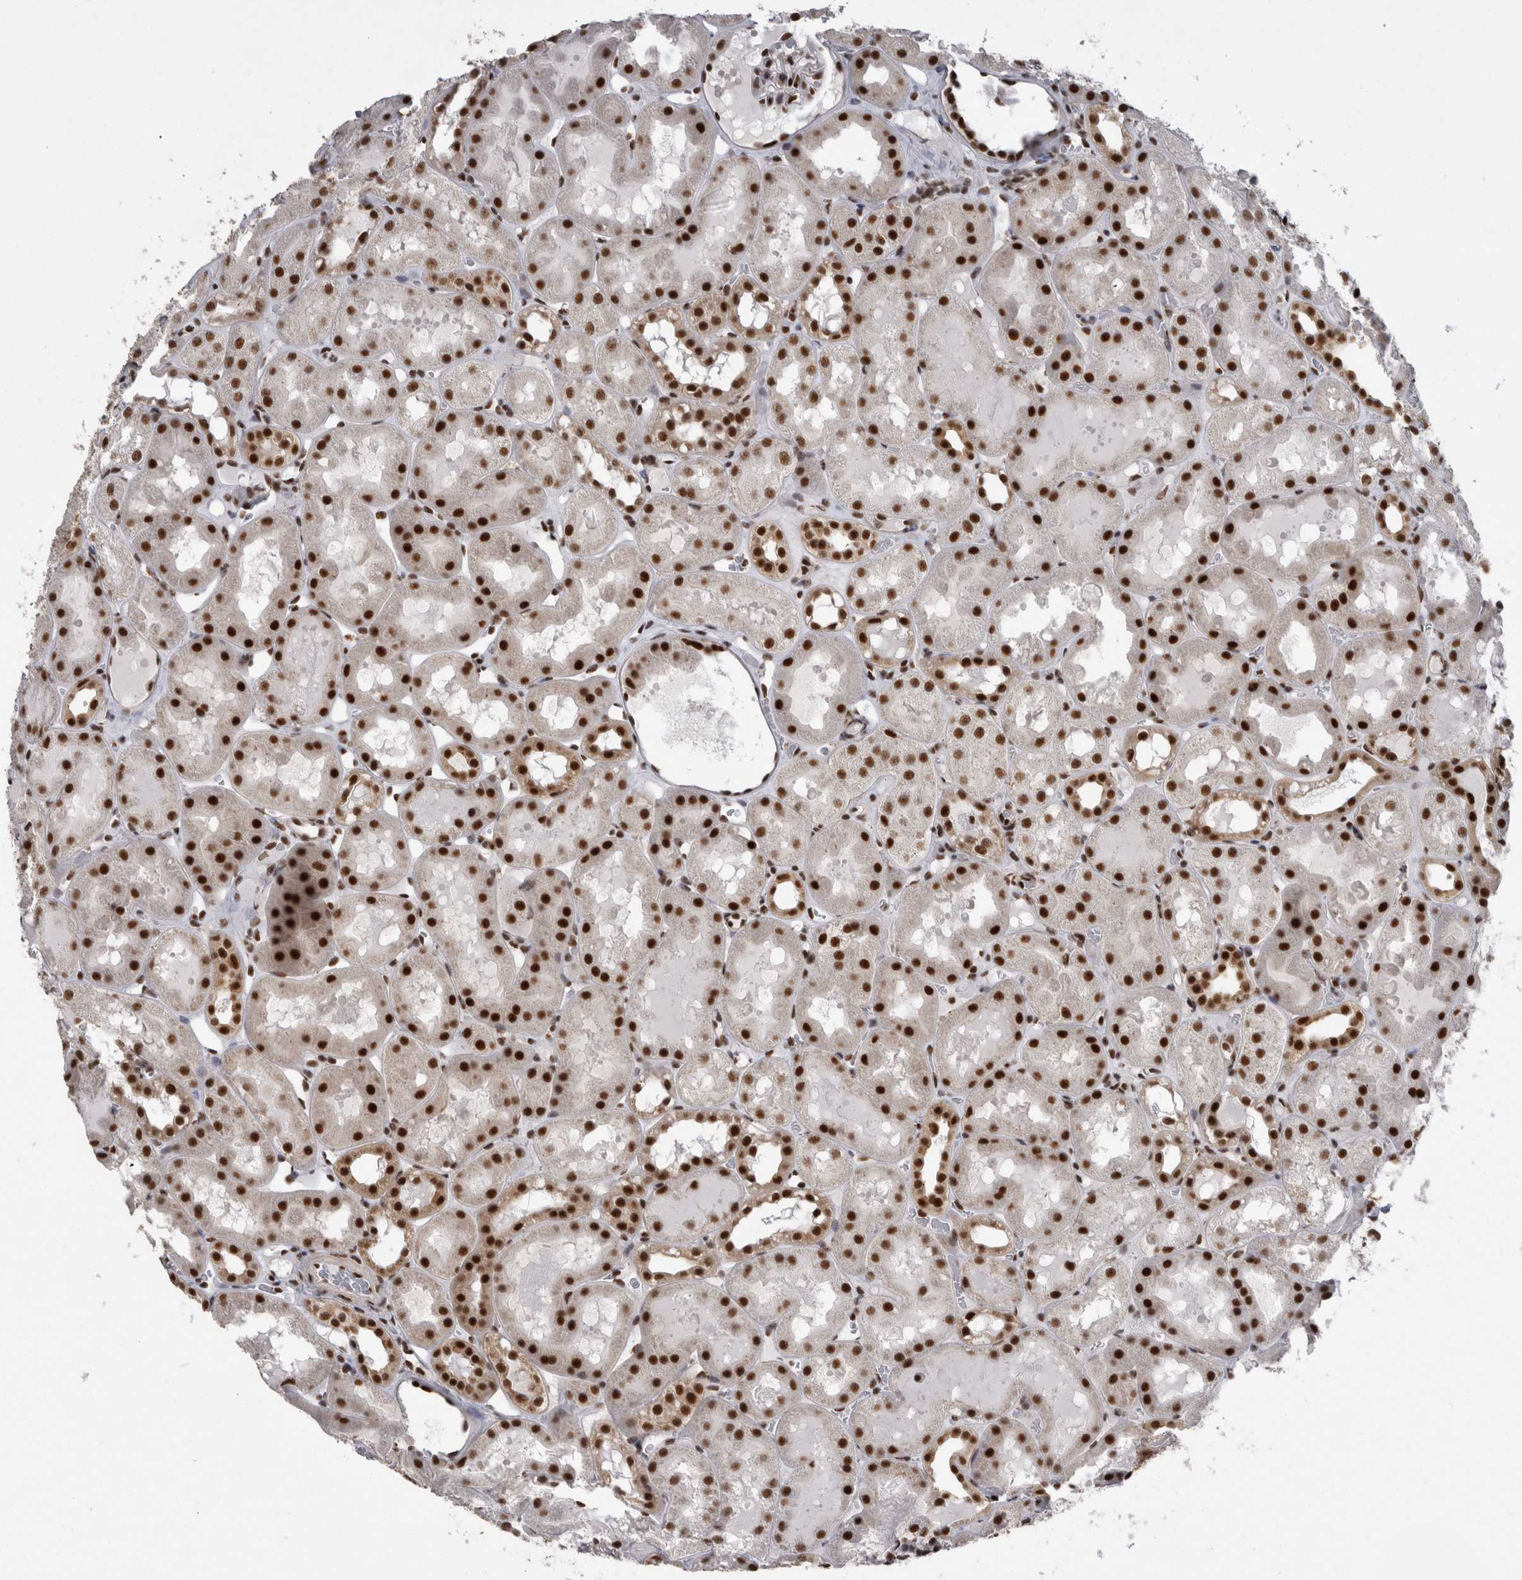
{"staining": {"intensity": "strong", "quantity": ">75%", "location": "nuclear"}, "tissue": "kidney", "cell_type": "Cells in glomeruli", "image_type": "normal", "snomed": [{"axis": "morphology", "description": "Normal tissue, NOS"}, {"axis": "topography", "description": "Kidney"}, {"axis": "topography", "description": "Urinary bladder"}], "caption": "Kidney stained for a protein exhibits strong nuclear positivity in cells in glomeruli.", "gene": "CDK11A", "patient": {"sex": "male", "age": 16}}